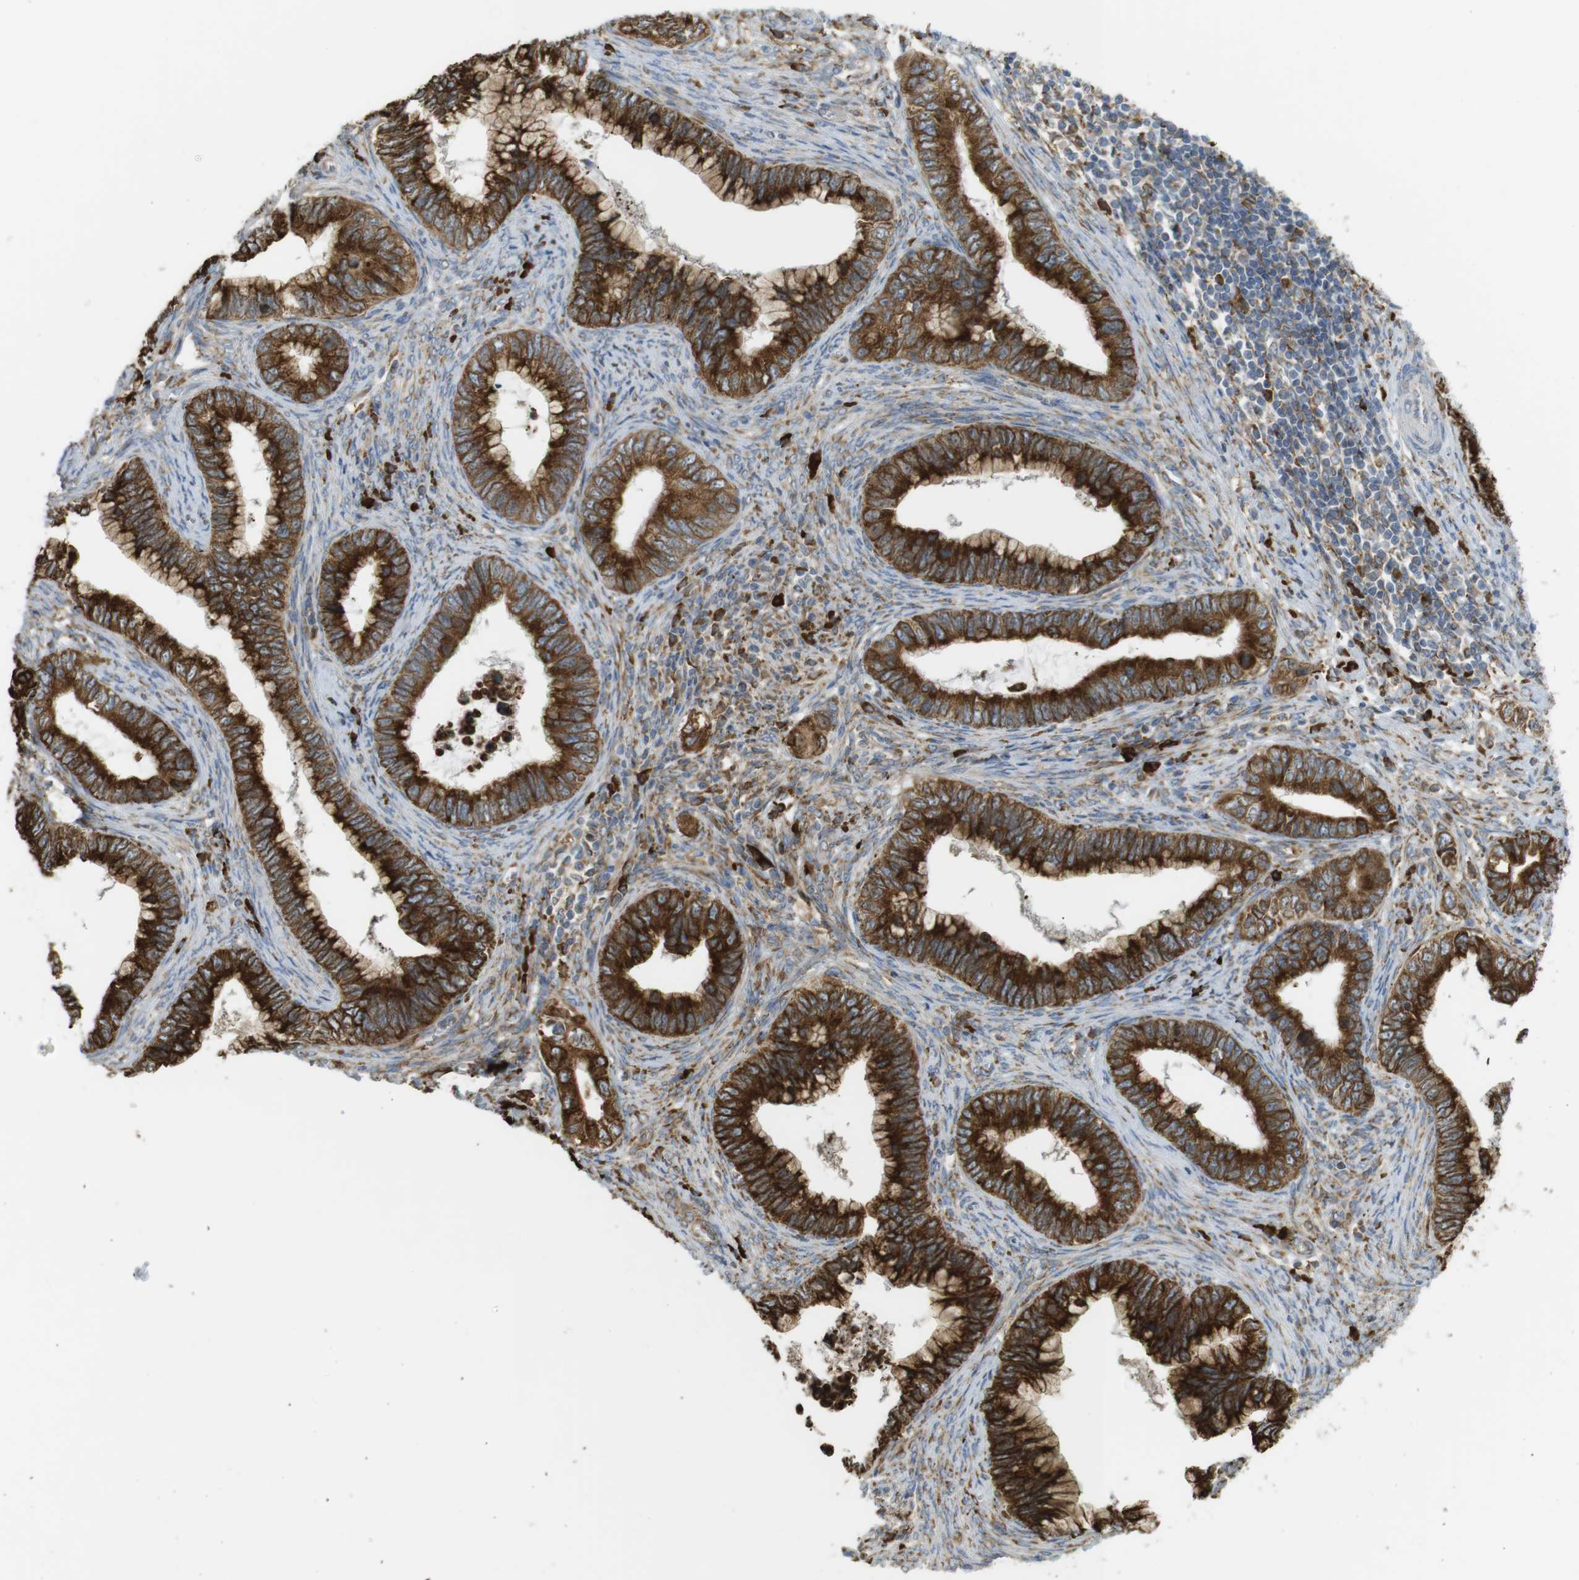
{"staining": {"intensity": "strong", "quantity": ">75%", "location": "cytoplasmic/membranous"}, "tissue": "cervical cancer", "cell_type": "Tumor cells", "image_type": "cancer", "snomed": [{"axis": "morphology", "description": "Adenocarcinoma, NOS"}, {"axis": "topography", "description": "Cervix"}], "caption": "A brown stain shows strong cytoplasmic/membranous positivity of a protein in adenocarcinoma (cervical) tumor cells.", "gene": "MBOAT2", "patient": {"sex": "female", "age": 44}}